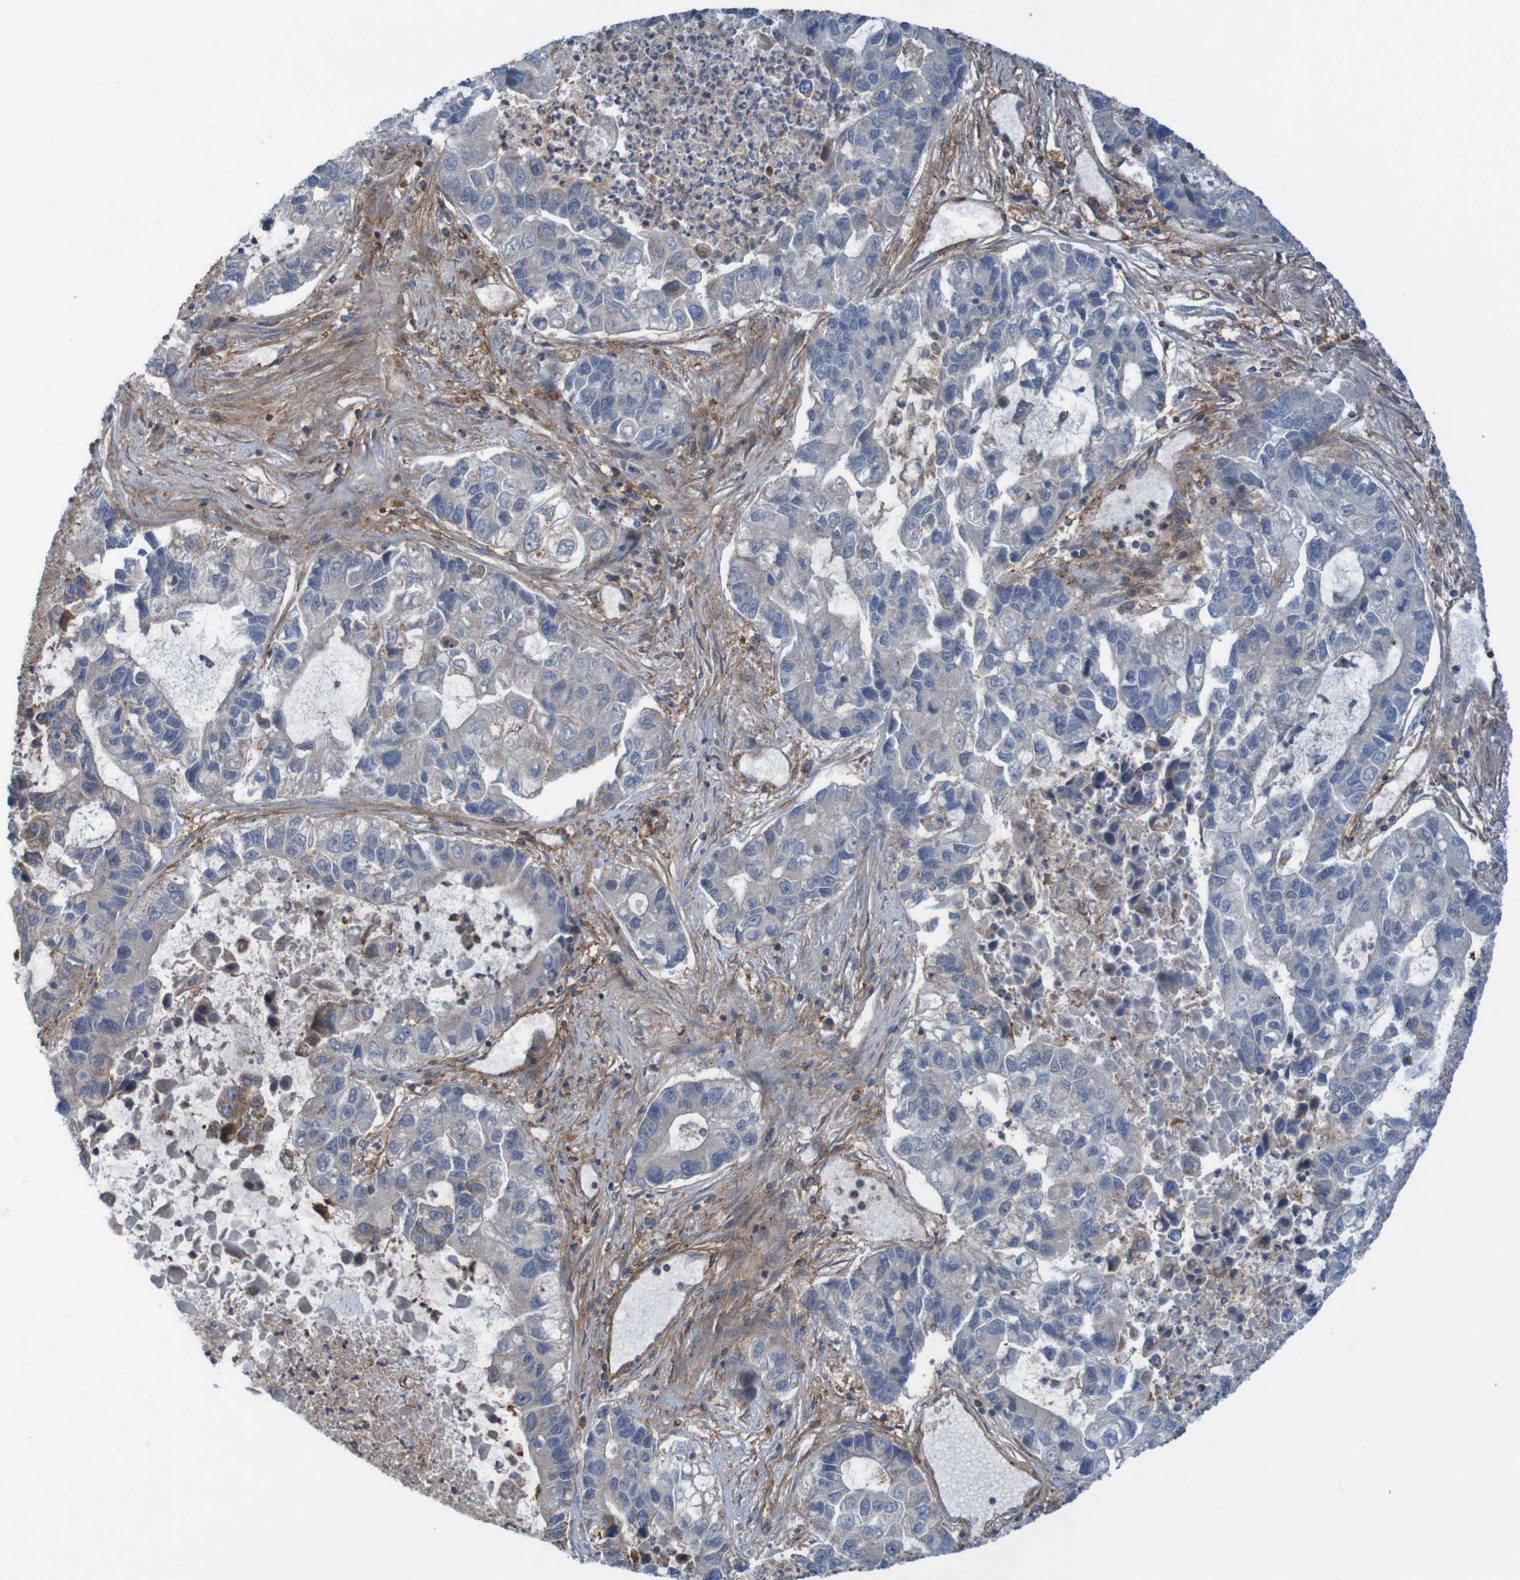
{"staining": {"intensity": "weak", "quantity": ">75%", "location": "cytoplasmic/membranous"}, "tissue": "lung cancer", "cell_type": "Tumor cells", "image_type": "cancer", "snomed": [{"axis": "morphology", "description": "Adenocarcinoma, NOS"}, {"axis": "topography", "description": "Lung"}], "caption": "Immunohistochemistry (IHC) of human lung adenocarcinoma displays low levels of weak cytoplasmic/membranous staining in about >75% of tumor cells. (Brightfield microscopy of DAB IHC at high magnification).", "gene": "PDGFB", "patient": {"sex": "female", "age": 51}}